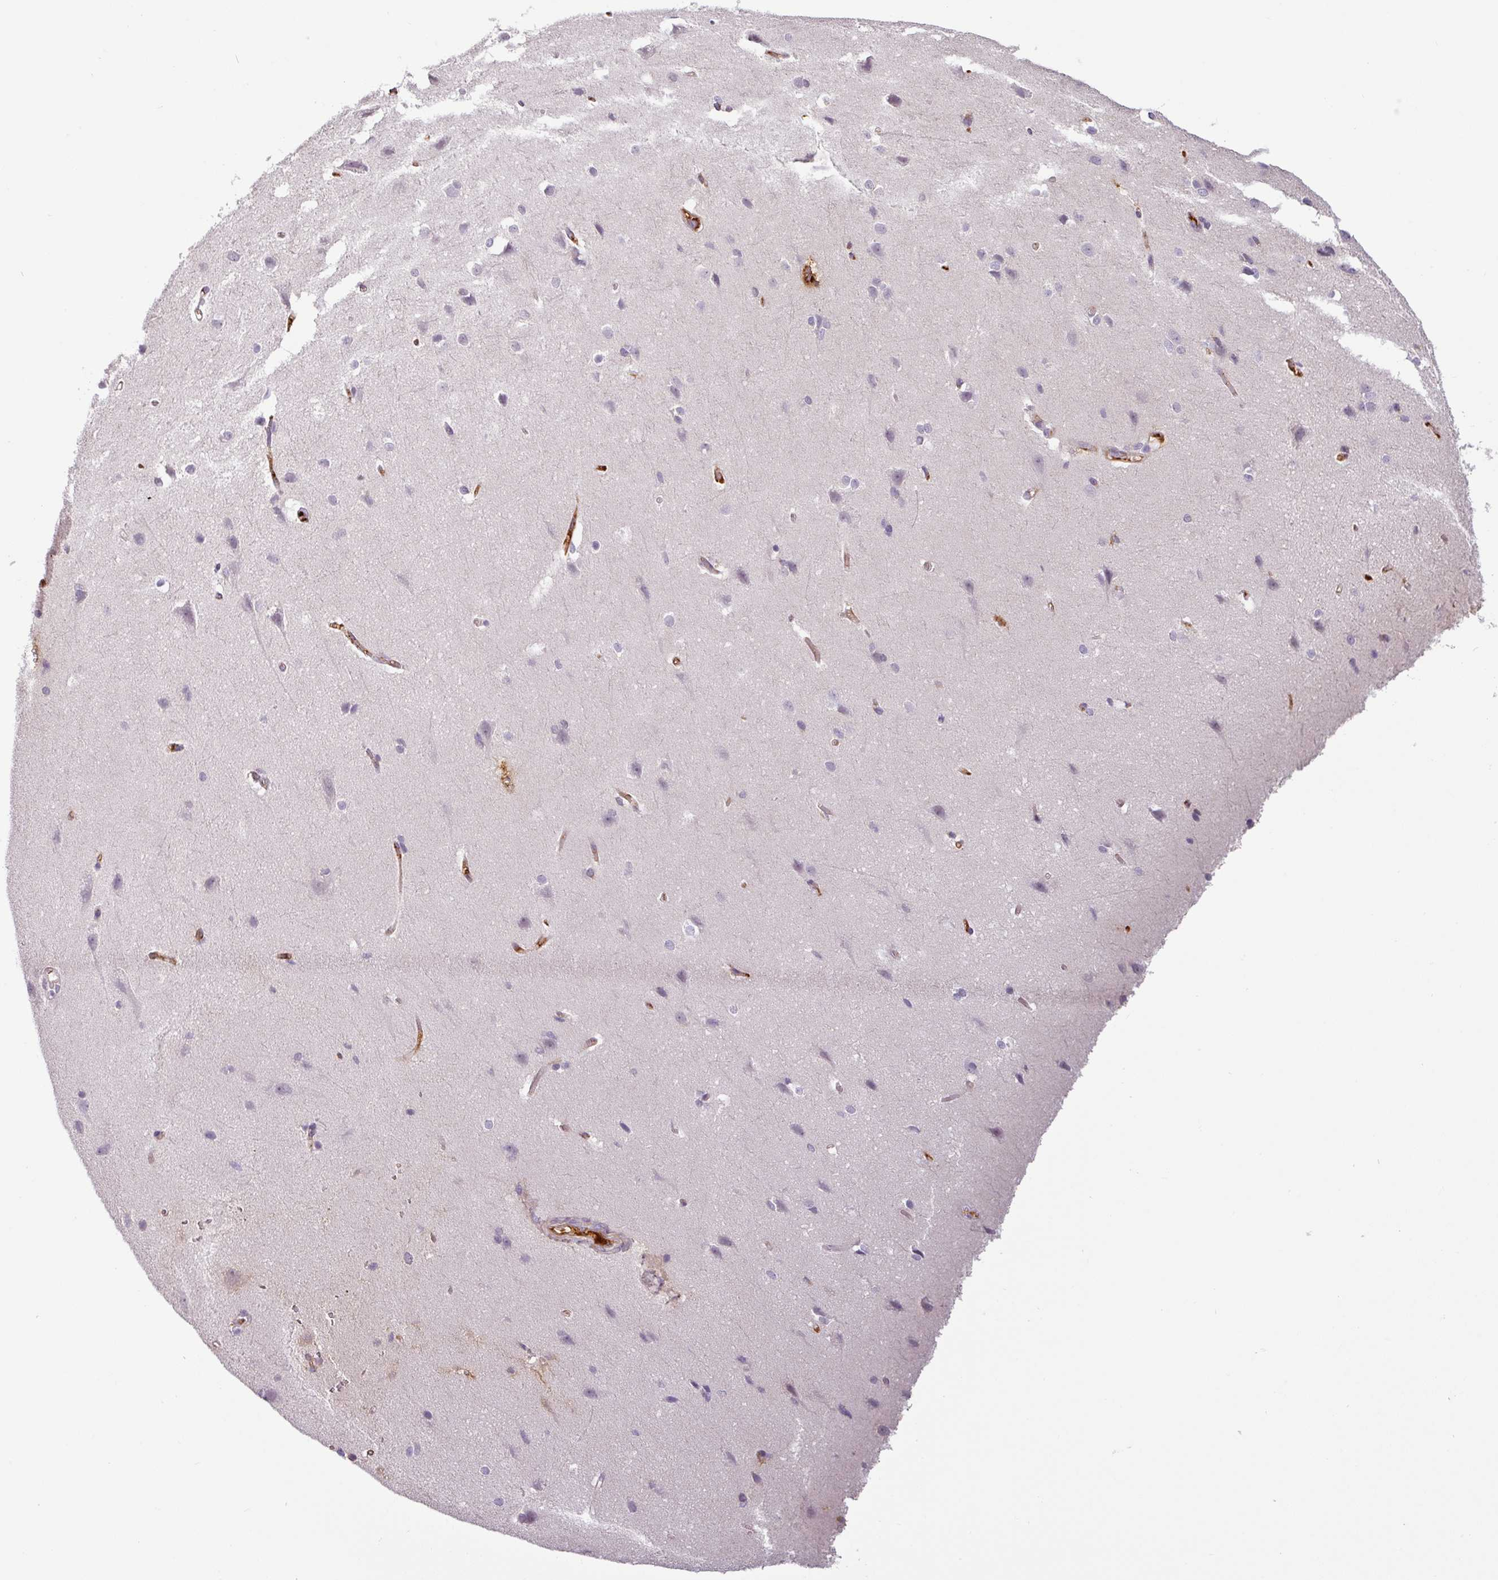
{"staining": {"intensity": "strong", "quantity": "25%-75%", "location": "cytoplasmic/membranous"}, "tissue": "cerebral cortex", "cell_type": "Endothelial cells", "image_type": "normal", "snomed": [{"axis": "morphology", "description": "Normal tissue, NOS"}, {"axis": "topography", "description": "Cerebral cortex"}], "caption": "DAB immunohistochemical staining of unremarkable cerebral cortex shows strong cytoplasmic/membranous protein staining in about 25%-75% of endothelial cells. (DAB IHC with brightfield microscopy, high magnification).", "gene": "APOC1", "patient": {"sex": "male", "age": 37}}